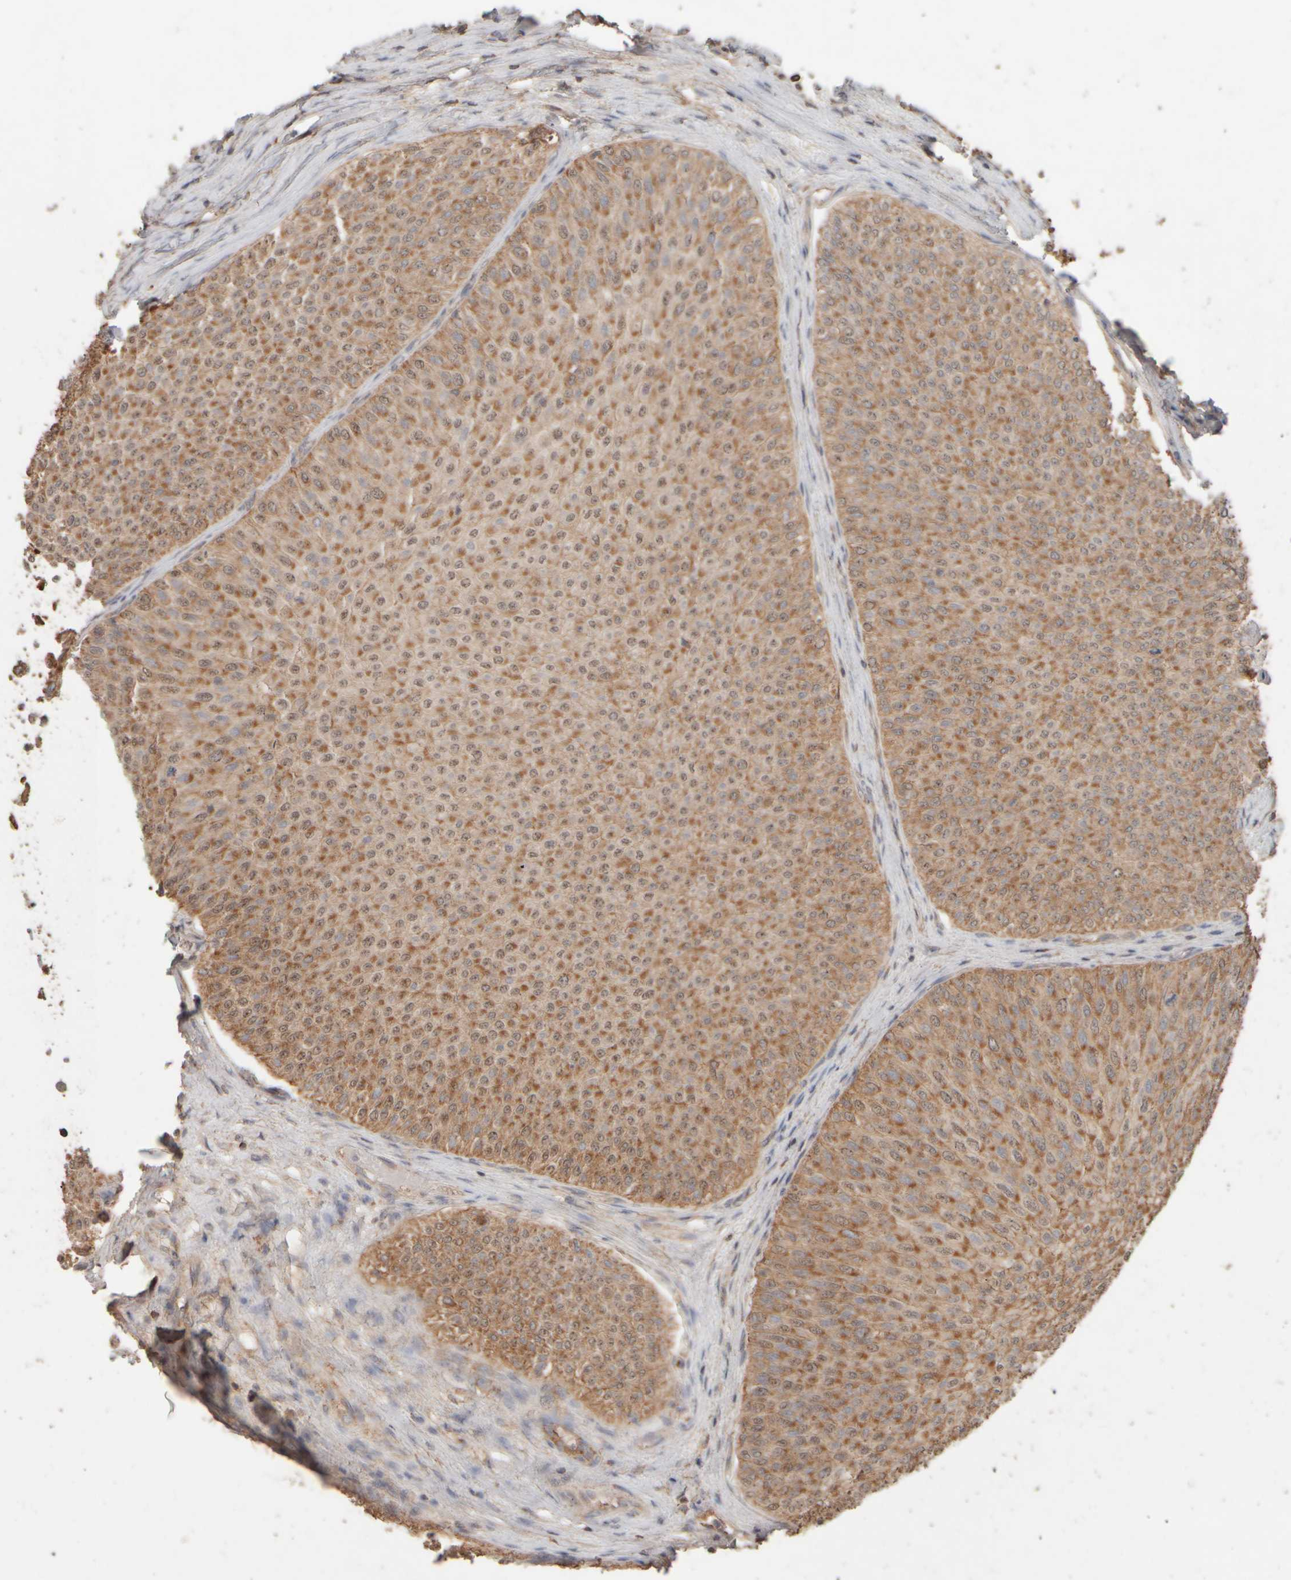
{"staining": {"intensity": "strong", "quantity": ">75%", "location": "cytoplasmic/membranous"}, "tissue": "urothelial cancer", "cell_type": "Tumor cells", "image_type": "cancer", "snomed": [{"axis": "morphology", "description": "Urothelial carcinoma, Low grade"}, {"axis": "topography", "description": "Urinary bladder"}], "caption": "A high amount of strong cytoplasmic/membranous positivity is present in about >75% of tumor cells in urothelial carcinoma (low-grade) tissue.", "gene": "EIF2B3", "patient": {"sex": "male", "age": 78}}